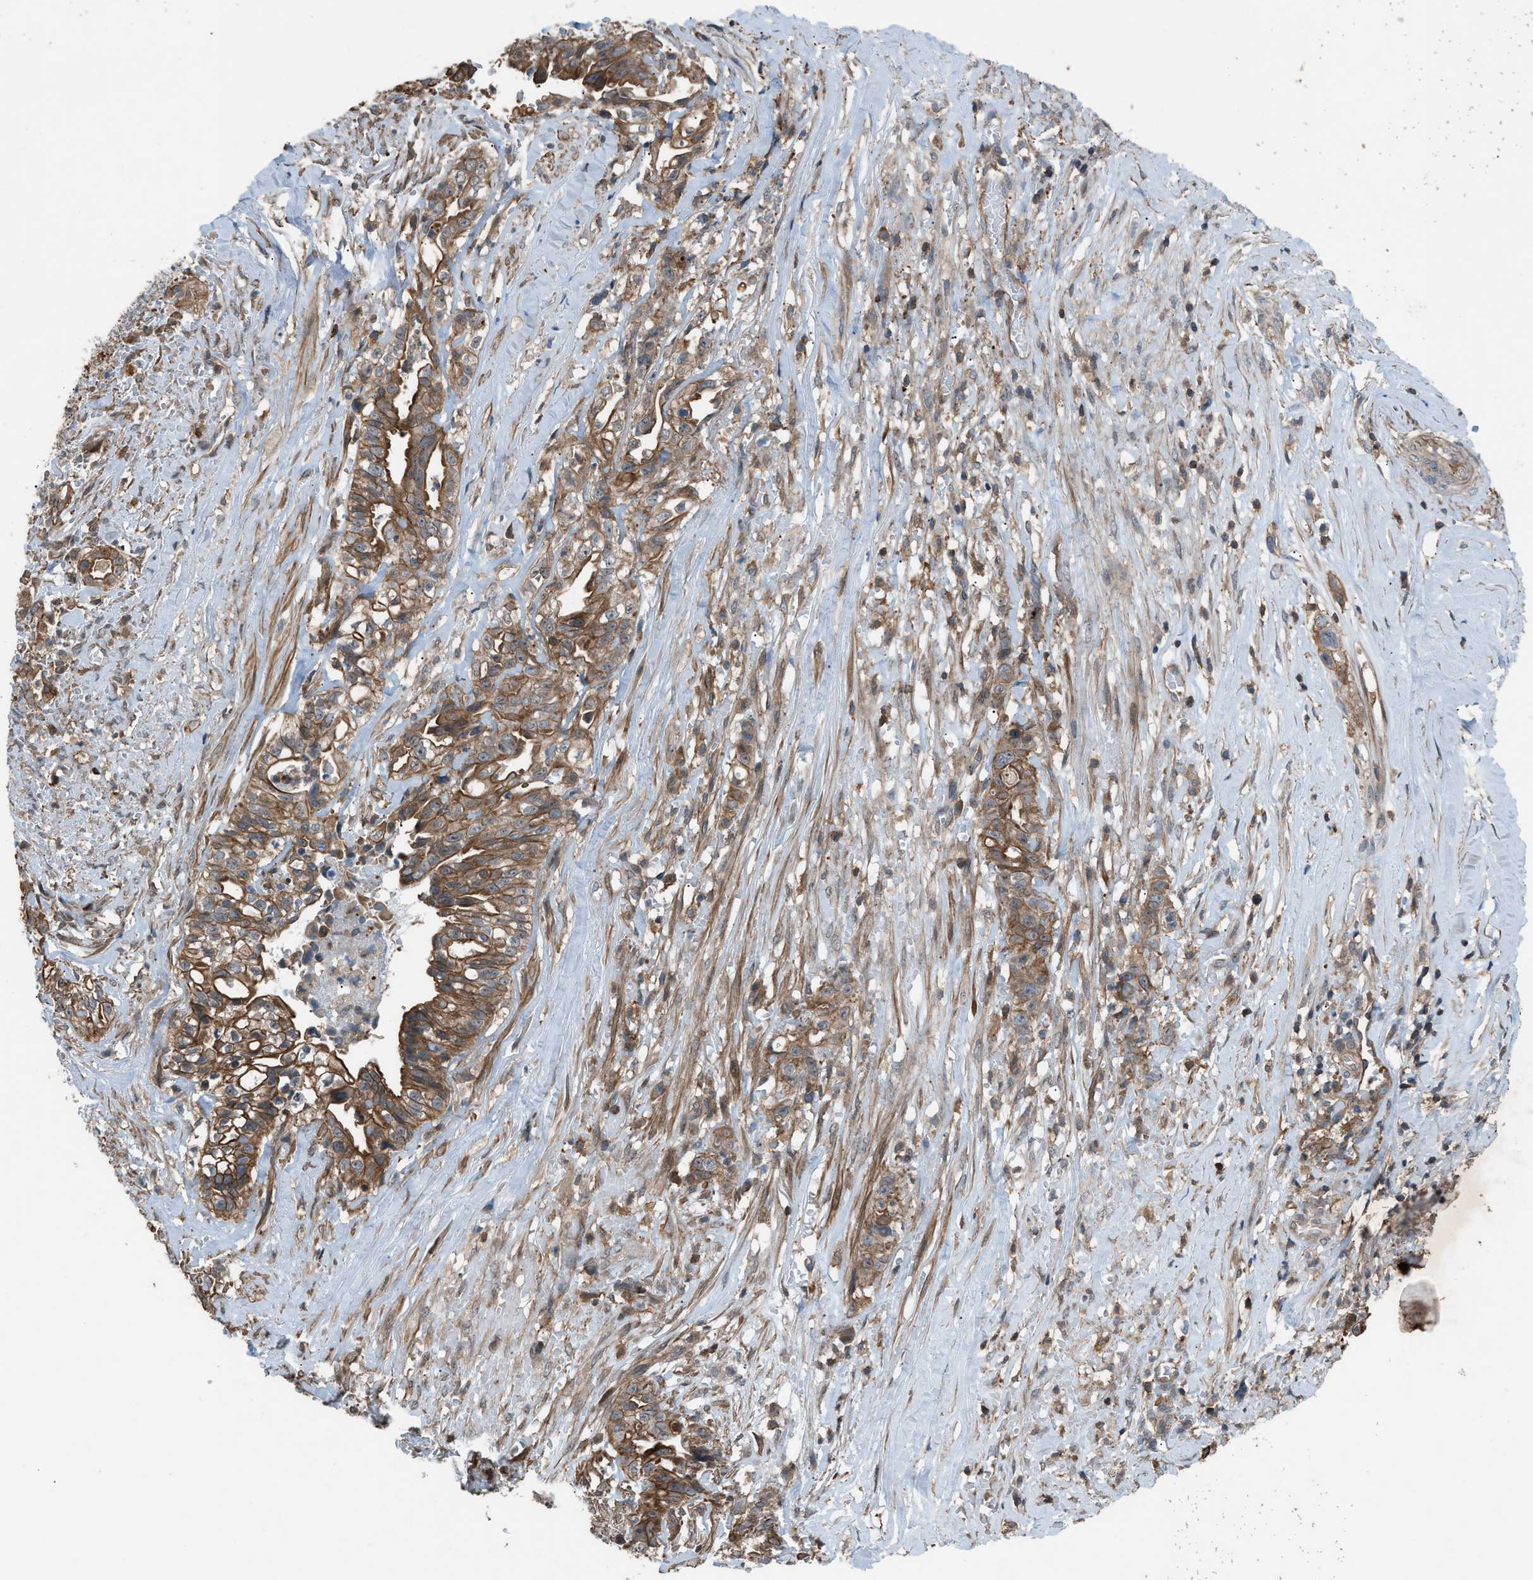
{"staining": {"intensity": "moderate", "quantity": ">75%", "location": "cytoplasmic/membranous"}, "tissue": "liver cancer", "cell_type": "Tumor cells", "image_type": "cancer", "snomed": [{"axis": "morphology", "description": "Cholangiocarcinoma"}, {"axis": "topography", "description": "Liver"}], "caption": "Liver cholangiocarcinoma stained with immunohistochemistry (IHC) shows moderate cytoplasmic/membranous positivity in about >75% of tumor cells.", "gene": "DYRK1A", "patient": {"sex": "female", "age": 70}}